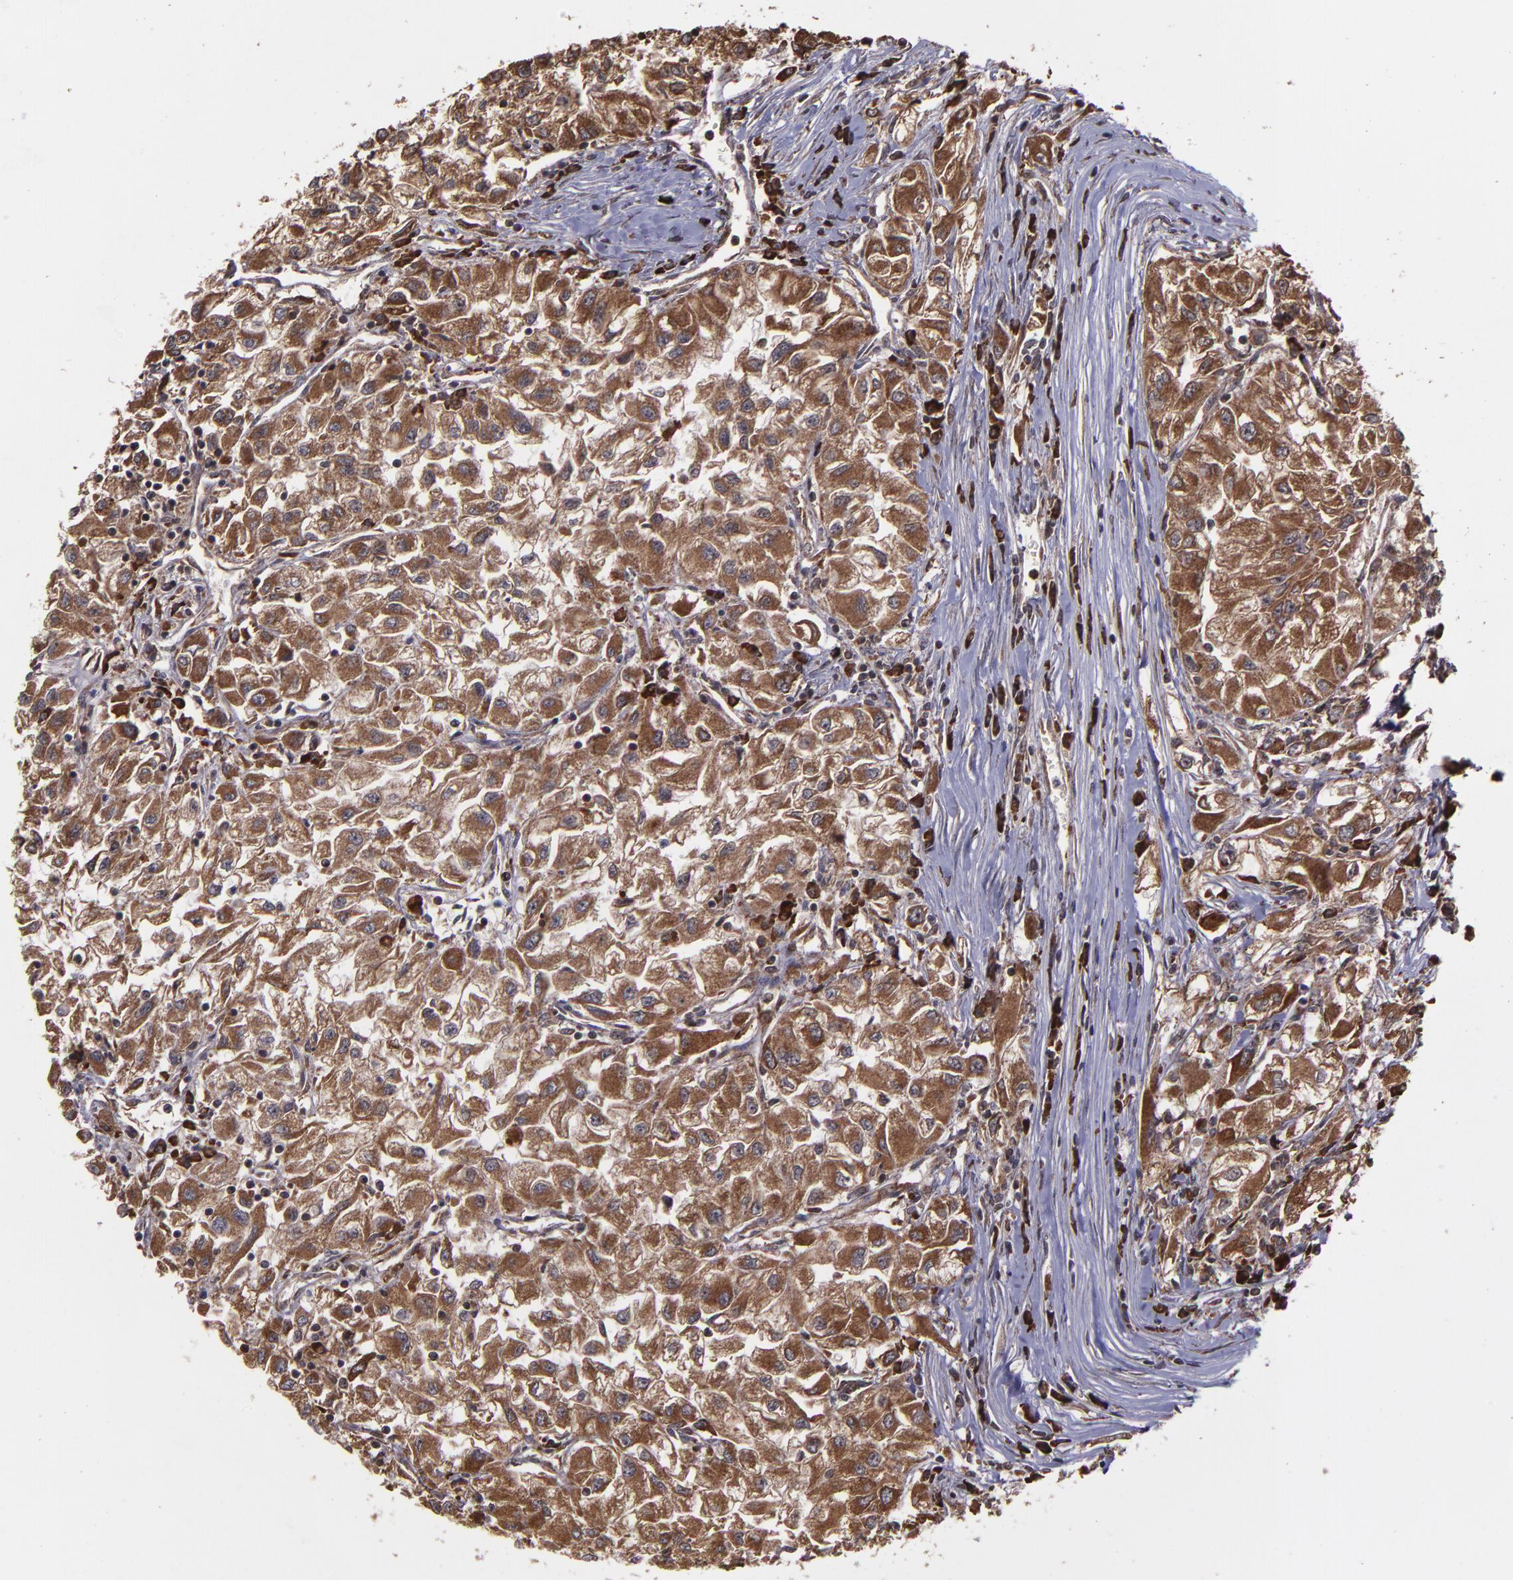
{"staining": {"intensity": "strong", "quantity": ">75%", "location": "cytoplasmic/membranous,nuclear"}, "tissue": "renal cancer", "cell_type": "Tumor cells", "image_type": "cancer", "snomed": [{"axis": "morphology", "description": "Adenocarcinoma, NOS"}, {"axis": "topography", "description": "Kidney"}], "caption": "Renal adenocarcinoma was stained to show a protein in brown. There is high levels of strong cytoplasmic/membranous and nuclear expression in about >75% of tumor cells. The staining was performed using DAB (3,3'-diaminobenzidine) to visualize the protein expression in brown, while the nuclei were stained in blue with hematoxylin (Magnification: 20x).", "gene": "EIF4ENIF1", "patient": {"sex": "male", "age": 59}}